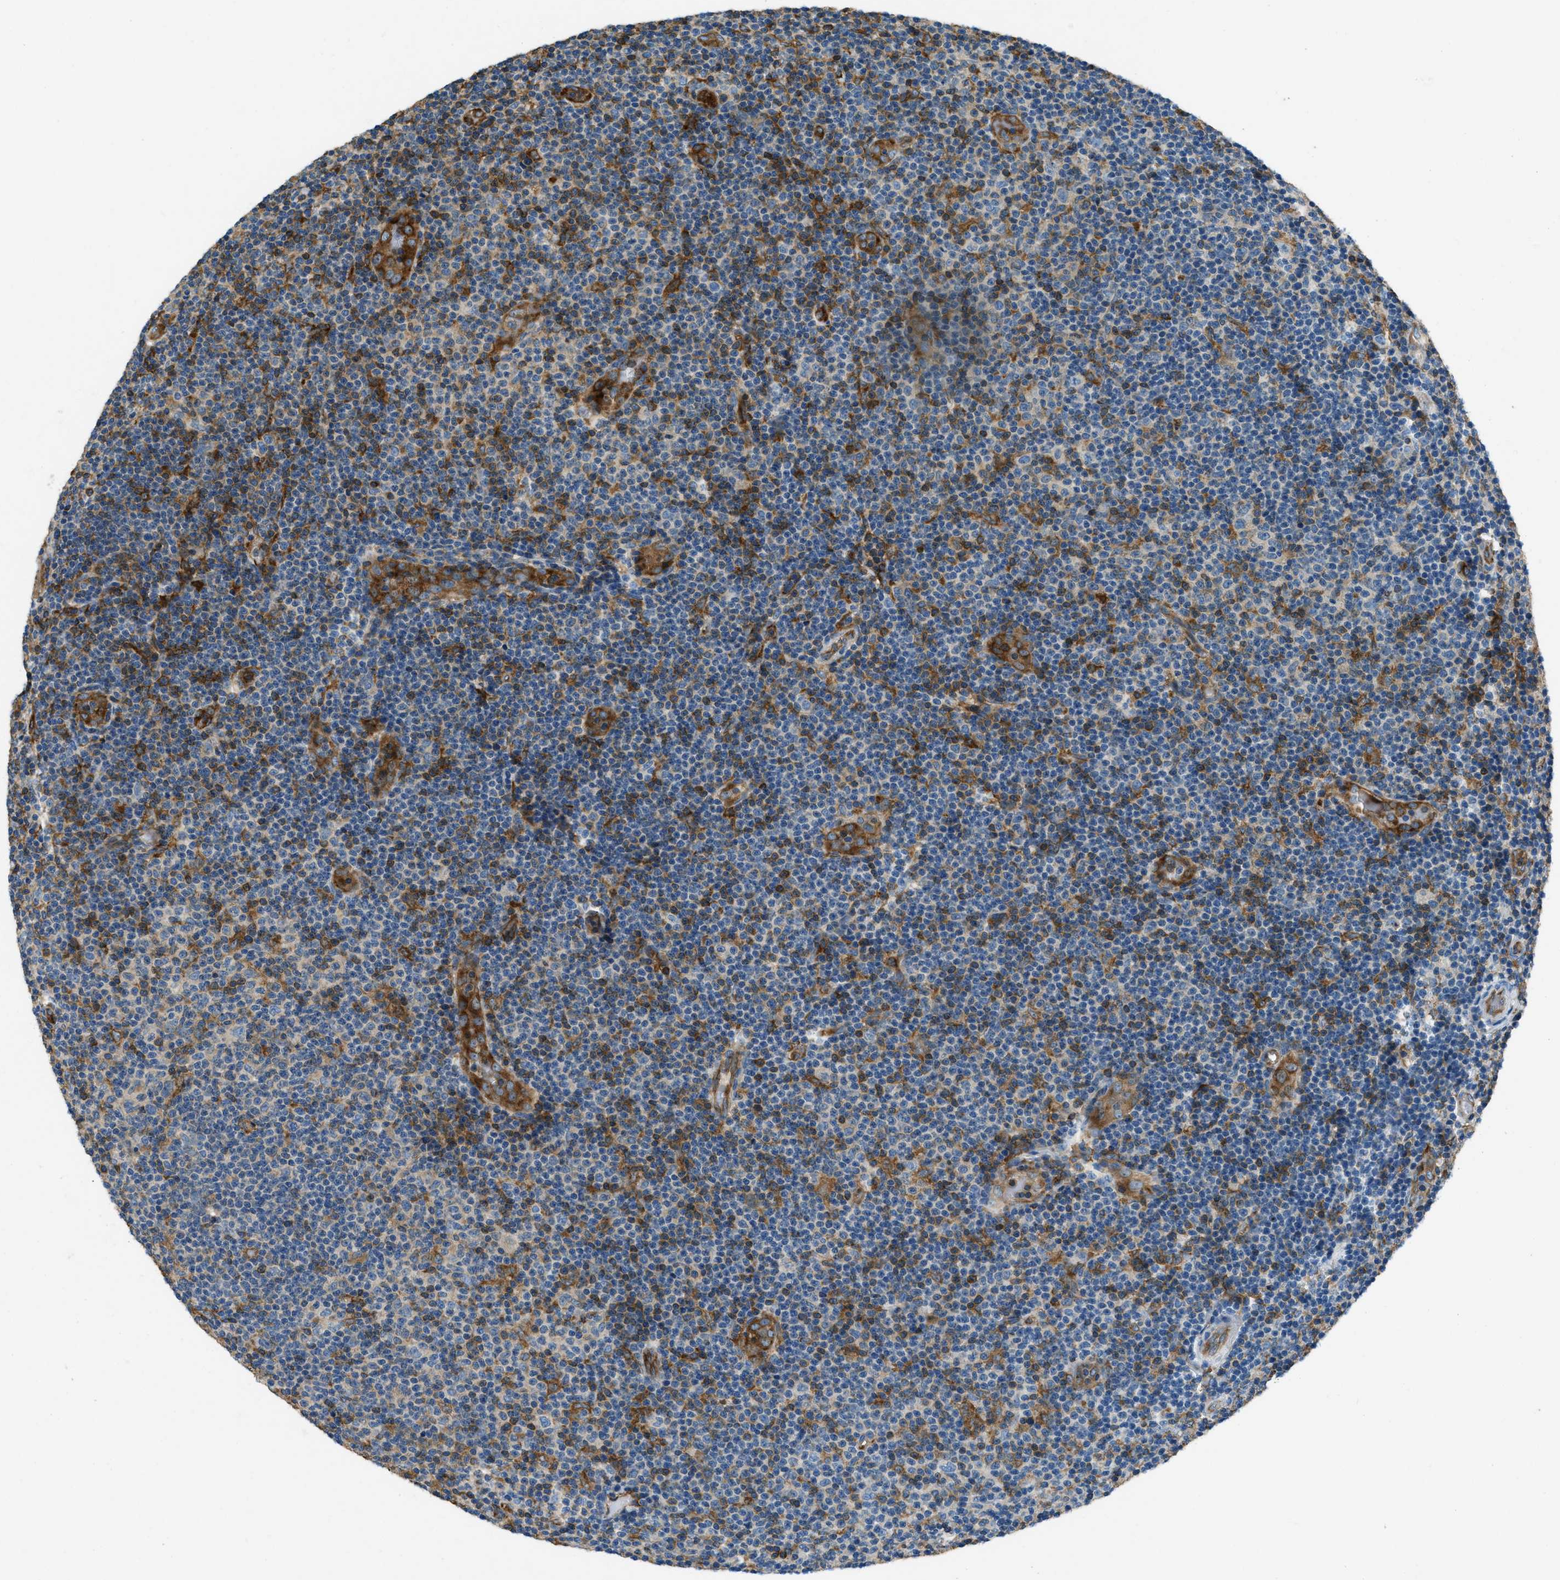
{"staining": {"intensity": "moderate", "quantity": "25%-75%", "location": "cytoplasmic/membranous"}, "tissue": "lymphoma", "cell_type": "Tumor cells", "image_type": "cancer", "snomed": [{"axis": "morphology", "description": "Malignant lymphoma, non-Hodgkin's type, Low grade"}, {"axis": "topography", "description": "Lymph node"}], "caption": "Protein staining demonstrates moderate cytoplasmic/membranous expression in about 25%-75% of tumor cells in malignant lymphoma, non-Hodgkin's type (low-grade). The staining is performed using DAB brown chromogen to label protein expression. The nuclei are counter-stained blue using hematoxylin.", "gene": "GIMAP8", "patient": {"sex": "male", "age": 83}}